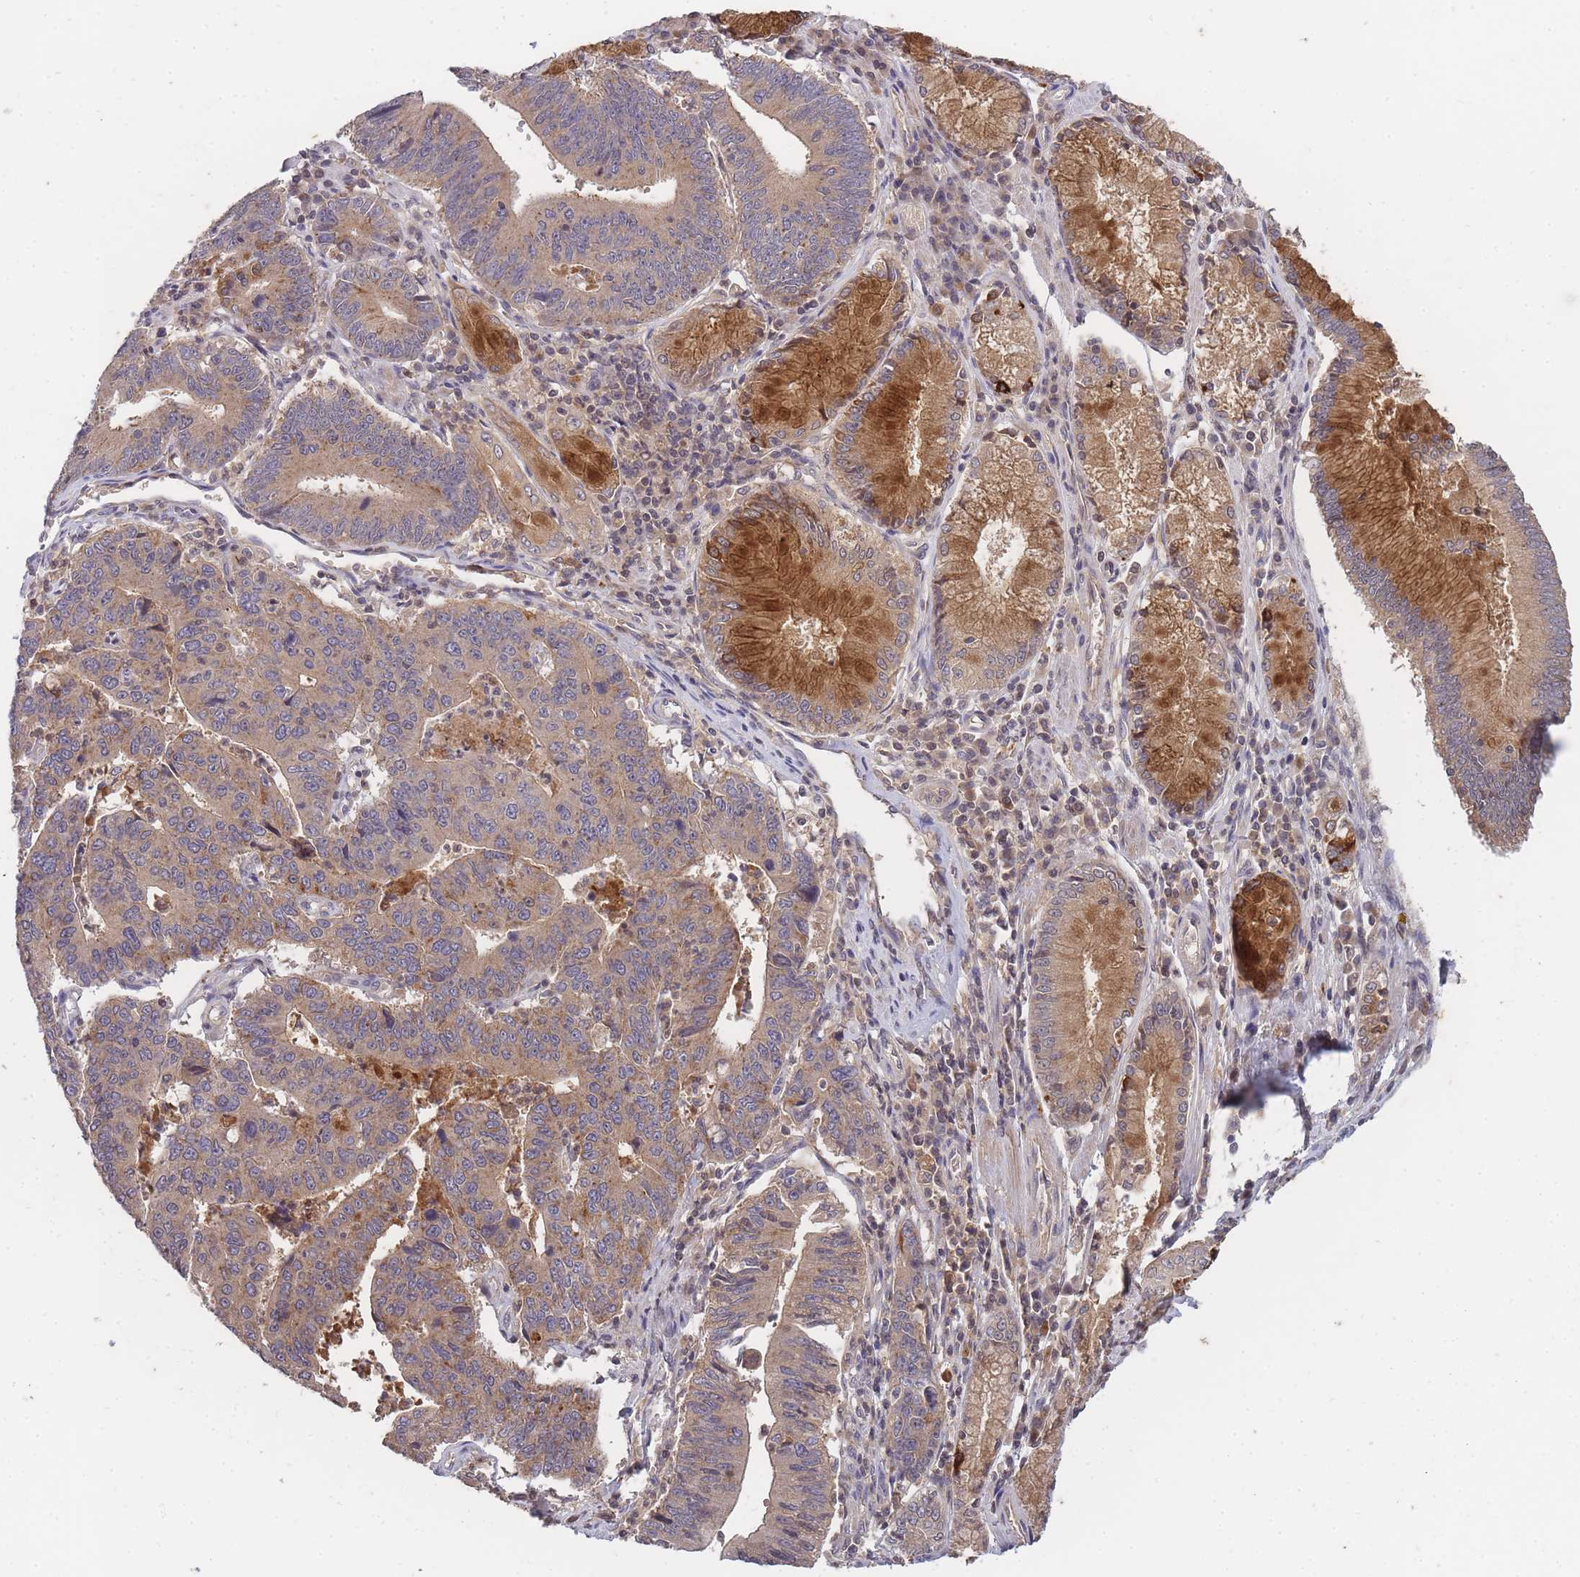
{"staining": {"intensity": "moderate", "quantity": ">75%", "location": "cytoplasmic/membranous"}, "tissue": "stomach cancer", "cell_type": "Tumor cells", "image_type": "cancer", "snomed": [{"axis": "morphology", "description": "Adenocarcinoma, NOS"}, {"axis": "topography", "description": "Stomach"}], "caption": "Protein expression analysis of human stomach adenocarcinoma reveals moderate cytoplasmic/membranous staining in approximately >75% of tumor cells. Ihc stains the protein in brown and the nuclei are stained blue.", "gene": "RALGDS", "patient": {"sex": "male", "age": 59}}